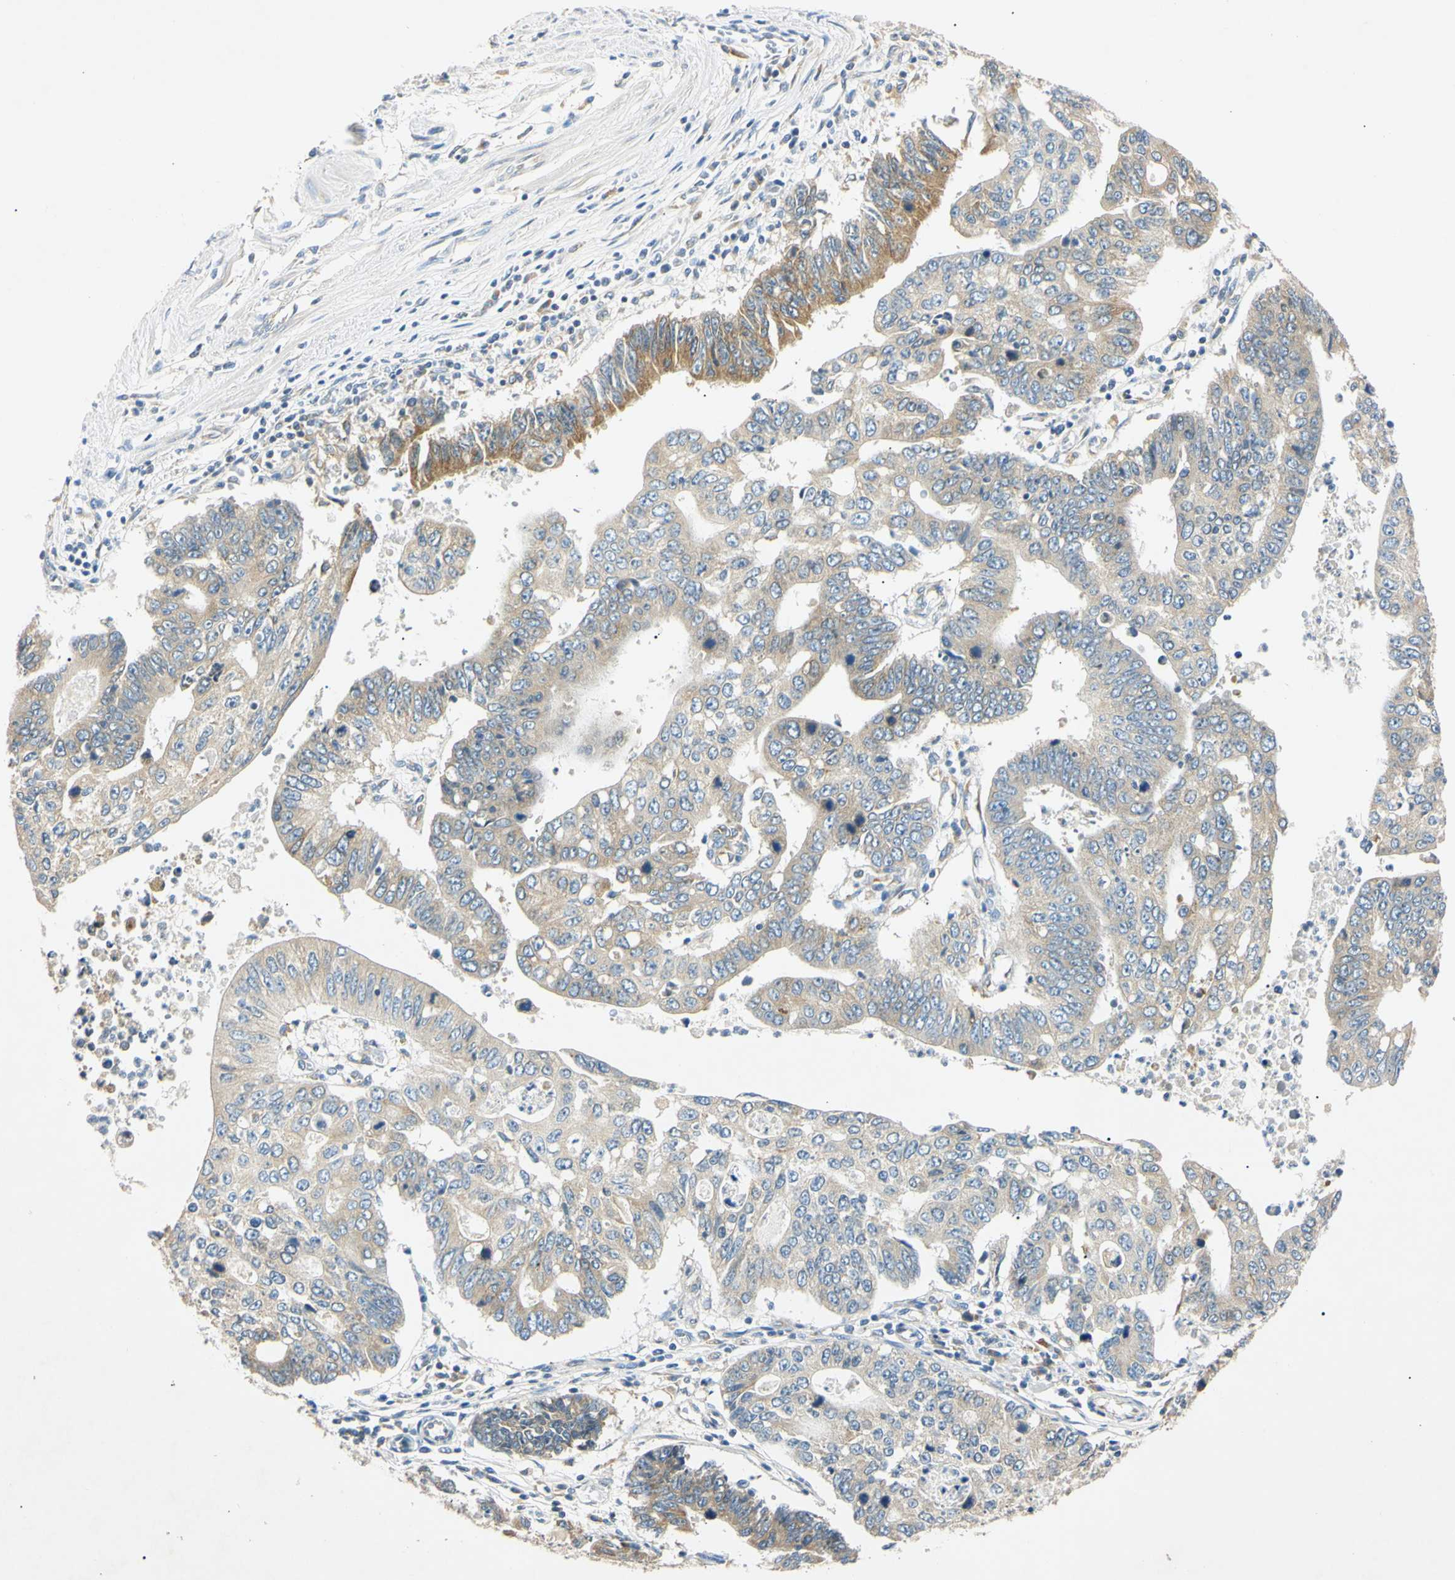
{"staining": {"intensity": "moderate", "quantity": ">75%", "location": "cytoplasmic/membranous"}, "tissue": "stomach cancer", "cell_type": "Tumor cells", "image_type": "cancer", "snomed": [{"axis": "morphology", "description": "Adenocarcinoma, NOS"}, {"axis": "topography", "description": "Stomach"}], "caption": "Human stomach cancer stained for a protein (brown) shows moderate cytoplasmic/membranous positive staining in approximately >75% of tumor cells.", "gene": "DNAJB12", "patient": {"sex": "male", "age": 59}}